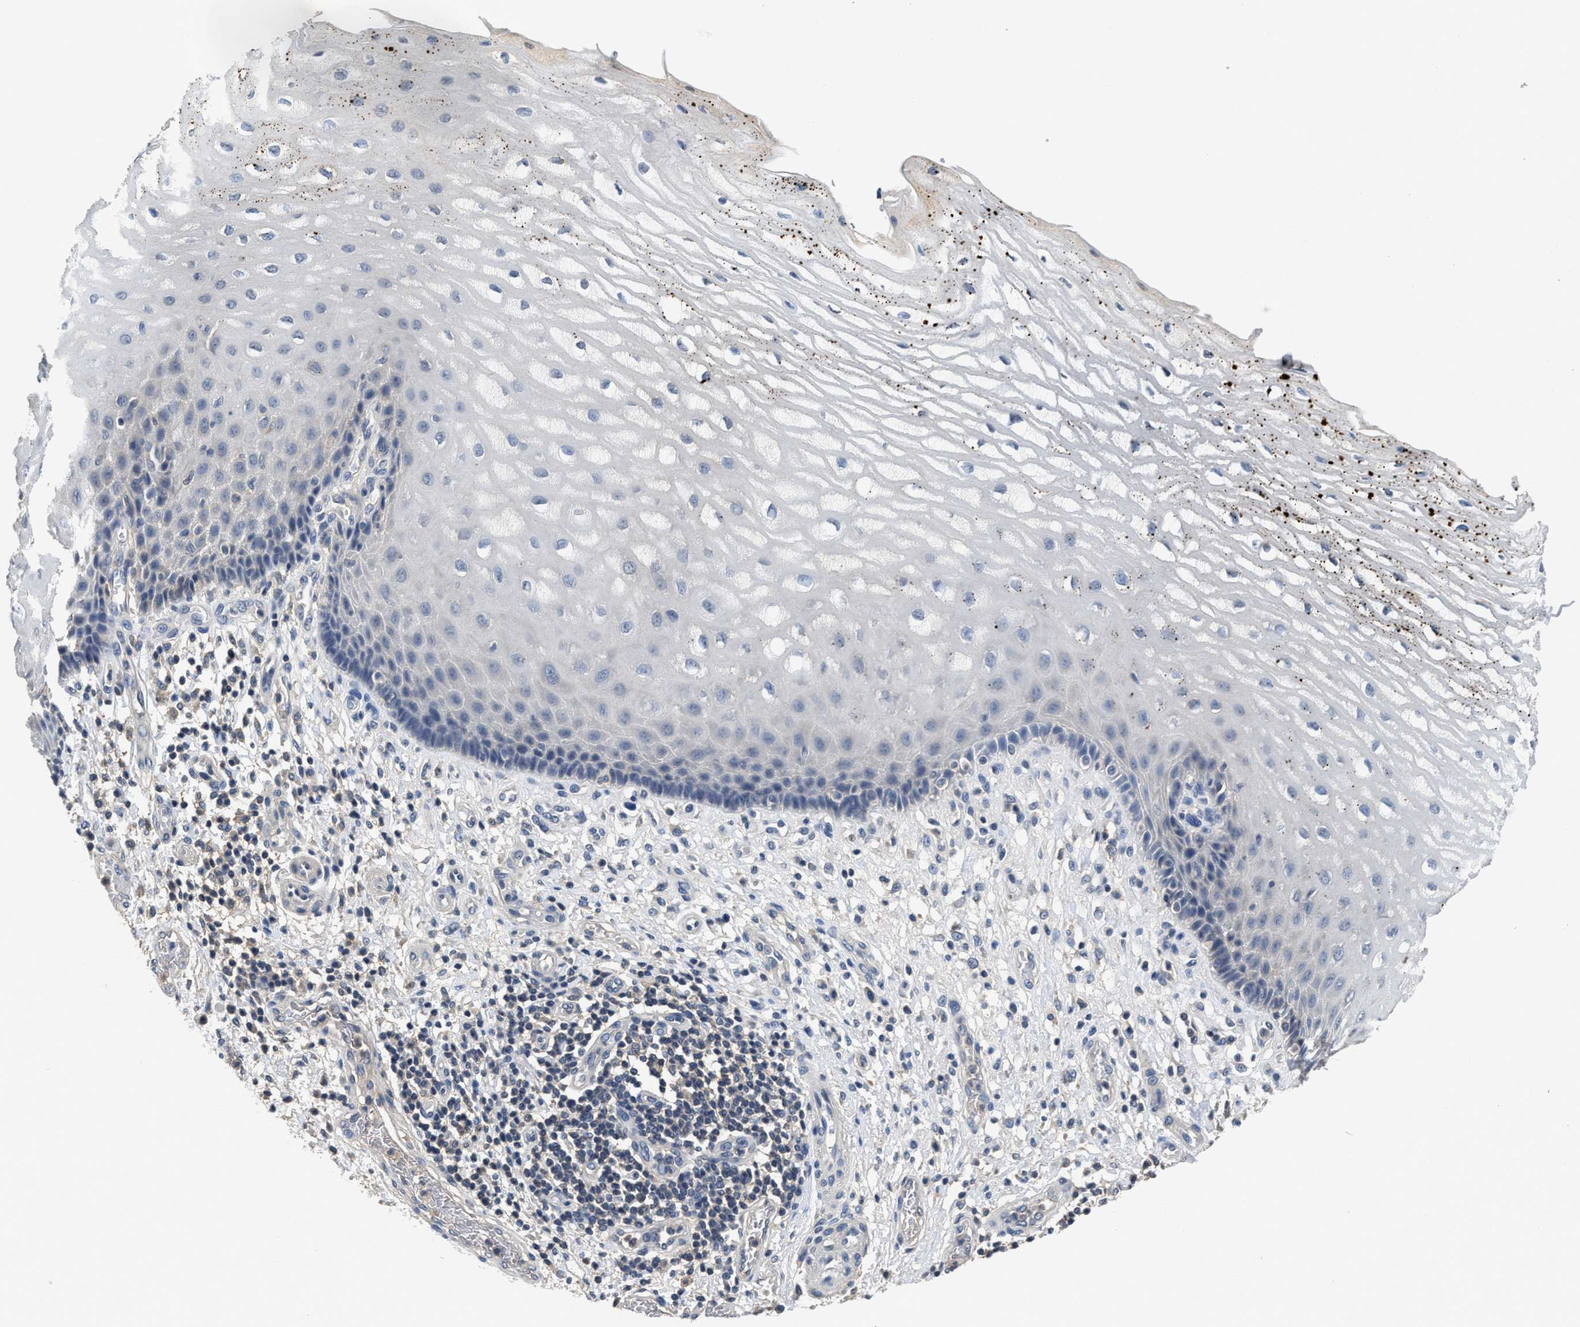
{"staining": {"intensity": "negative", "quantity": "none", "location": "none"}, "tissue": "esophagus", "cell_type": "Squamous epithelial cells", "image_type": "normal", "snomed": [{"axis": "morphology", "description": "Normal tissue, NOS"}, {"axis": "topography", "description": "Esophagus"}], "caption": "DAB immunohistochemical staining of normal esophagus shows no significant staining in squamous epithelial cells.", "gene": "INHA", "patient": {"sex": "male", "age": 54}}